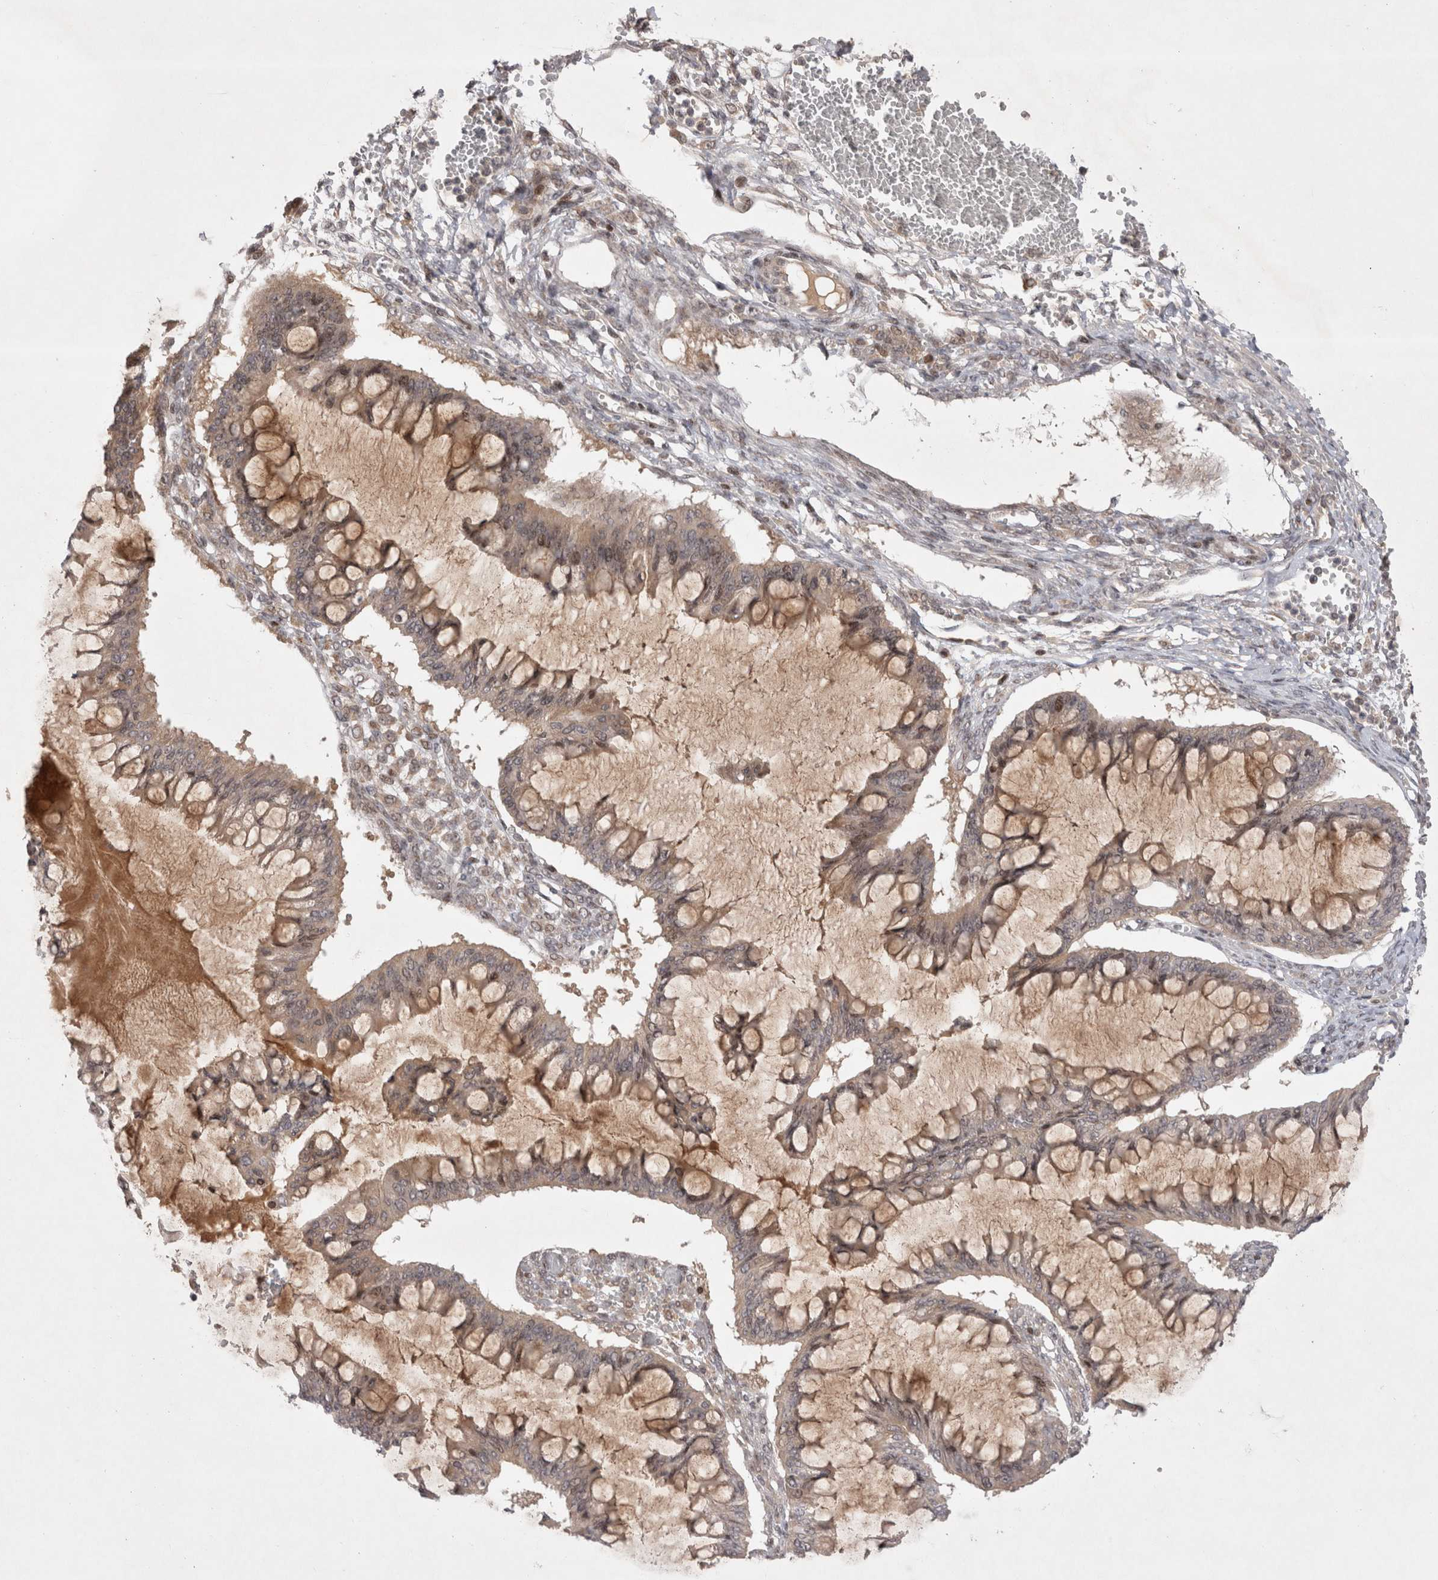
{"staining": {"intensity": "weak", "quantity": ">75%", "location": "cytoplasmic/membranous"}, "tissue": "ovarian cancer", "cell_type": "Tumor cells", "image_type": "cancer", "snomed": [{"axis": "morphology", "description": "Cystadenocarcinoma, mucinous, NOS"}, {"axis": "topography", "description": "Ovary"}], "caption": "Protein analysis of mucinous cystadenocarcinoma (ovarian) tissue shows weak cytoplasmic/membranous staining in about >75% of tumor cells. (DAB (3,3'-diaminobenzidine) = brown stain, brightfield microscopy at high magnification).", "gene": "PLEKHM1", "patient": {"sex": "female", "age": 73}}